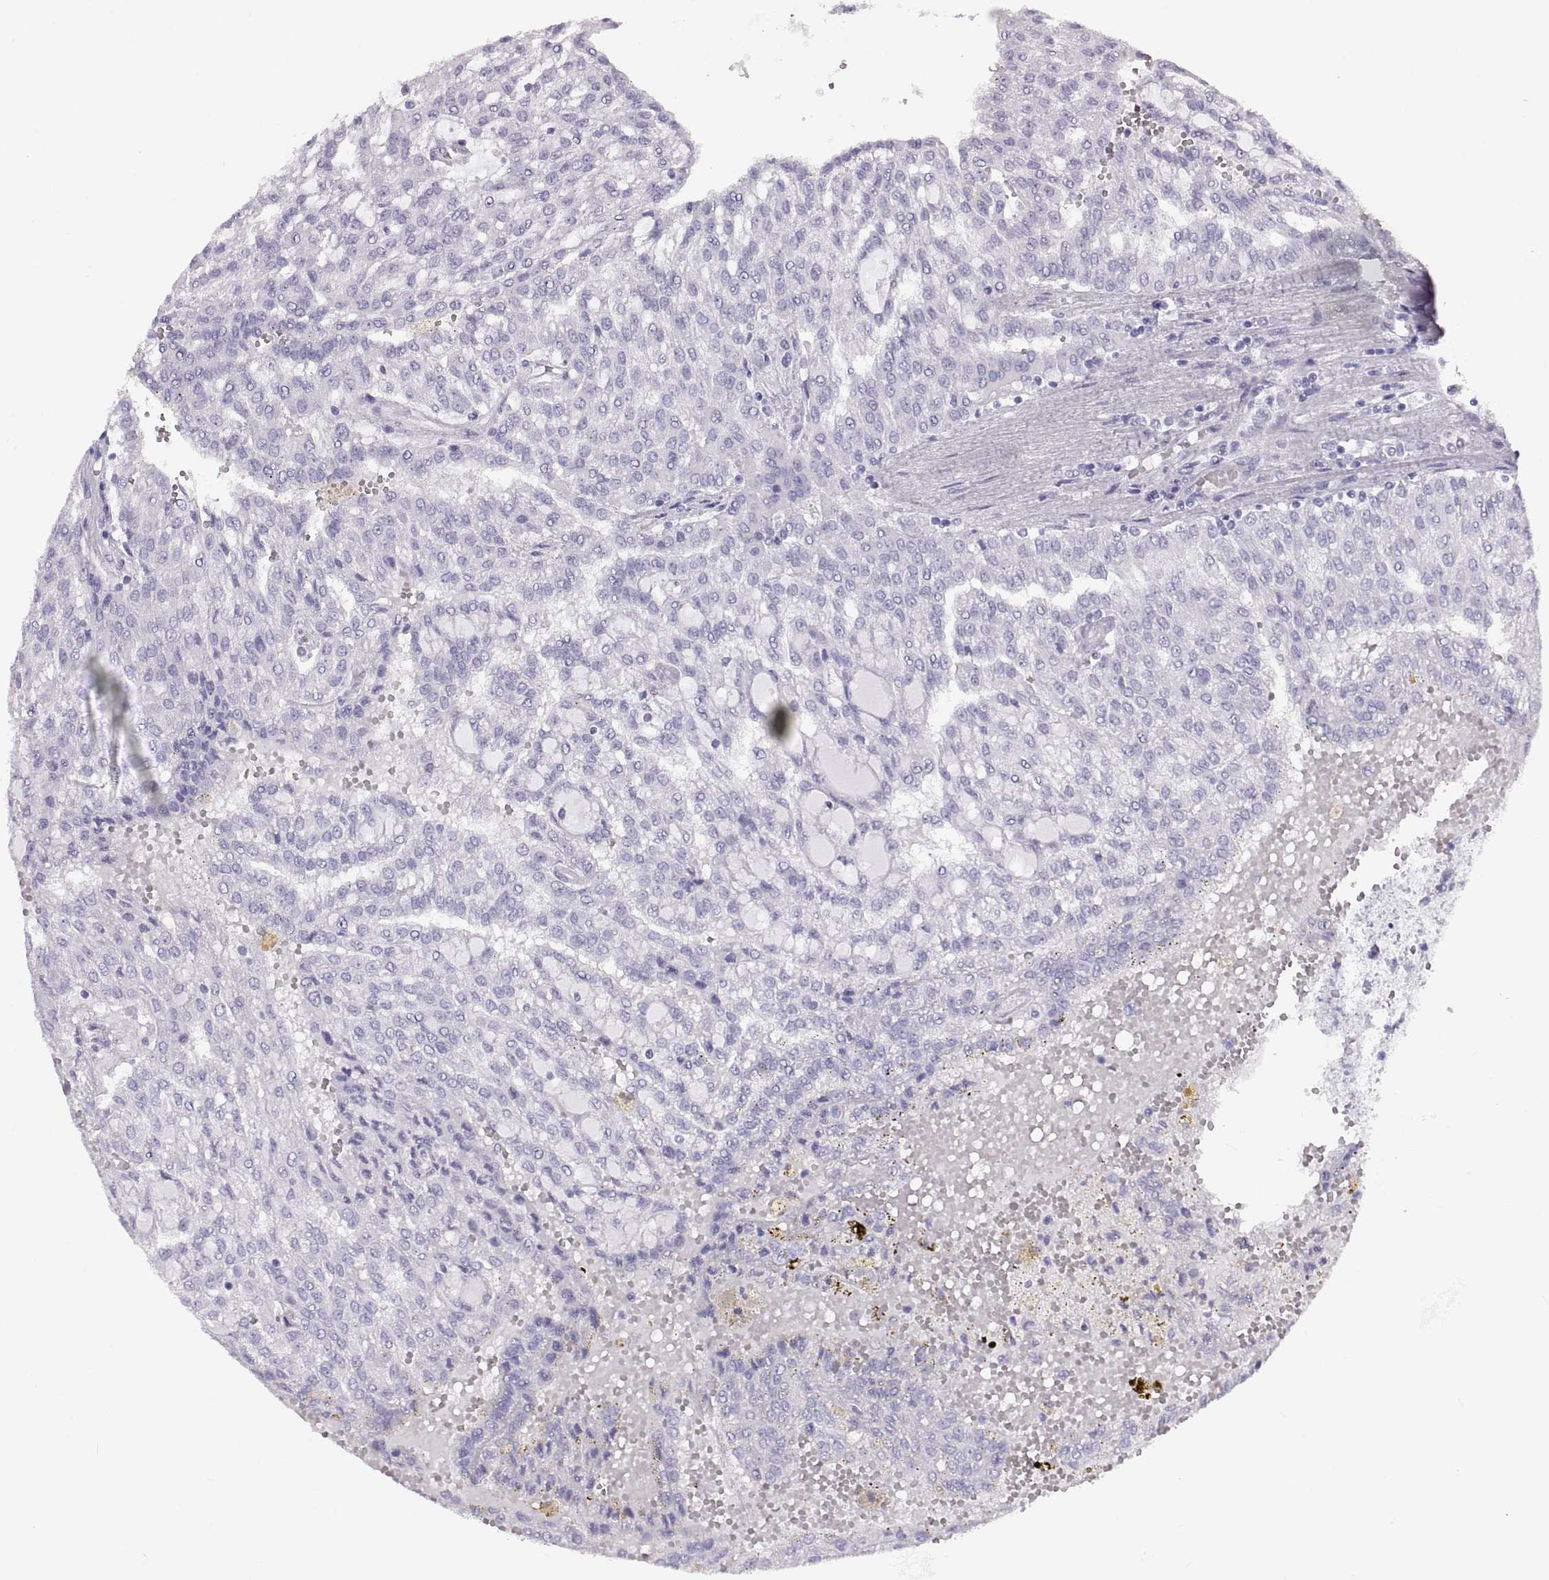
{"staining": {"intensity": "negative", "quantity": "none", "location": "none"}, "tissue": "renal cancer", "cell_type": "Tumor cells", "image_type": "cancer", "snomed": [{"axis": "morphology", "description": "Adenocarcinoma, NOS"}, {"axis": "topography", "description": "Kidney"}], "caption": "IHC histopathology image of neoplastic tissue: human adenocarcinoma (renal) stained with DAB reveals no significant protein expression in tumor cells.", "gene": "RLBP1", "patient": {"sex": "male", "age": 63}}